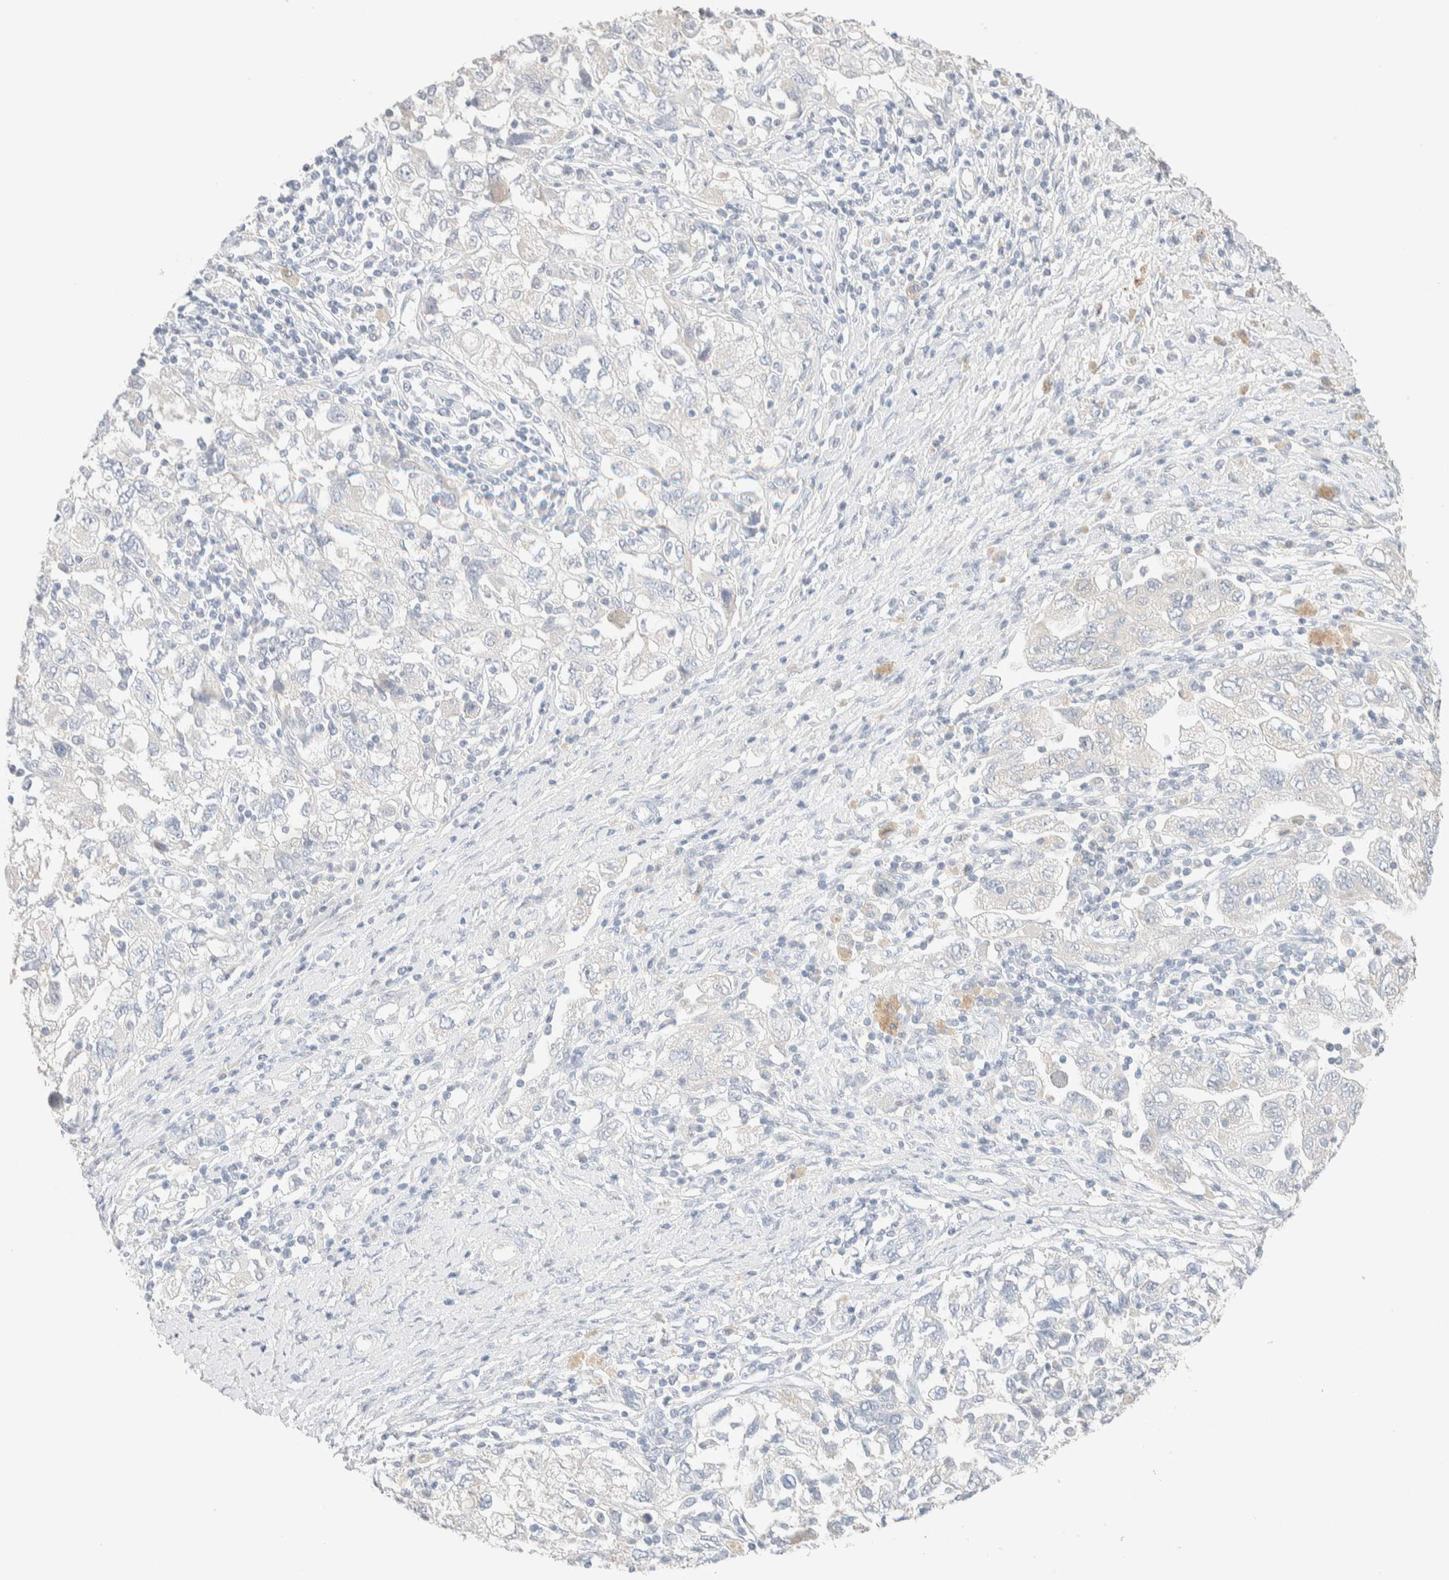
{"staining": {"intensity": "negative", "quantity": "none", "location": "none"}, "tissue": "ovarian cancer", "cell_type": "Tumor cells", "image_type": "cancer", "snomed": [{"axis": "morphology", "description": "Carcinoma, NOS"}, {"axis": "morphology", "description": "Cystadenocarcinoma, serous, NOS"}, {"axis": "topography", "description": "Ovary"}], "caption": "Tumor cells are negative for protein expression in human ovarian carcinoma.", "gene": "RIDA", "patient": {"sex": "female", "age": 69}}